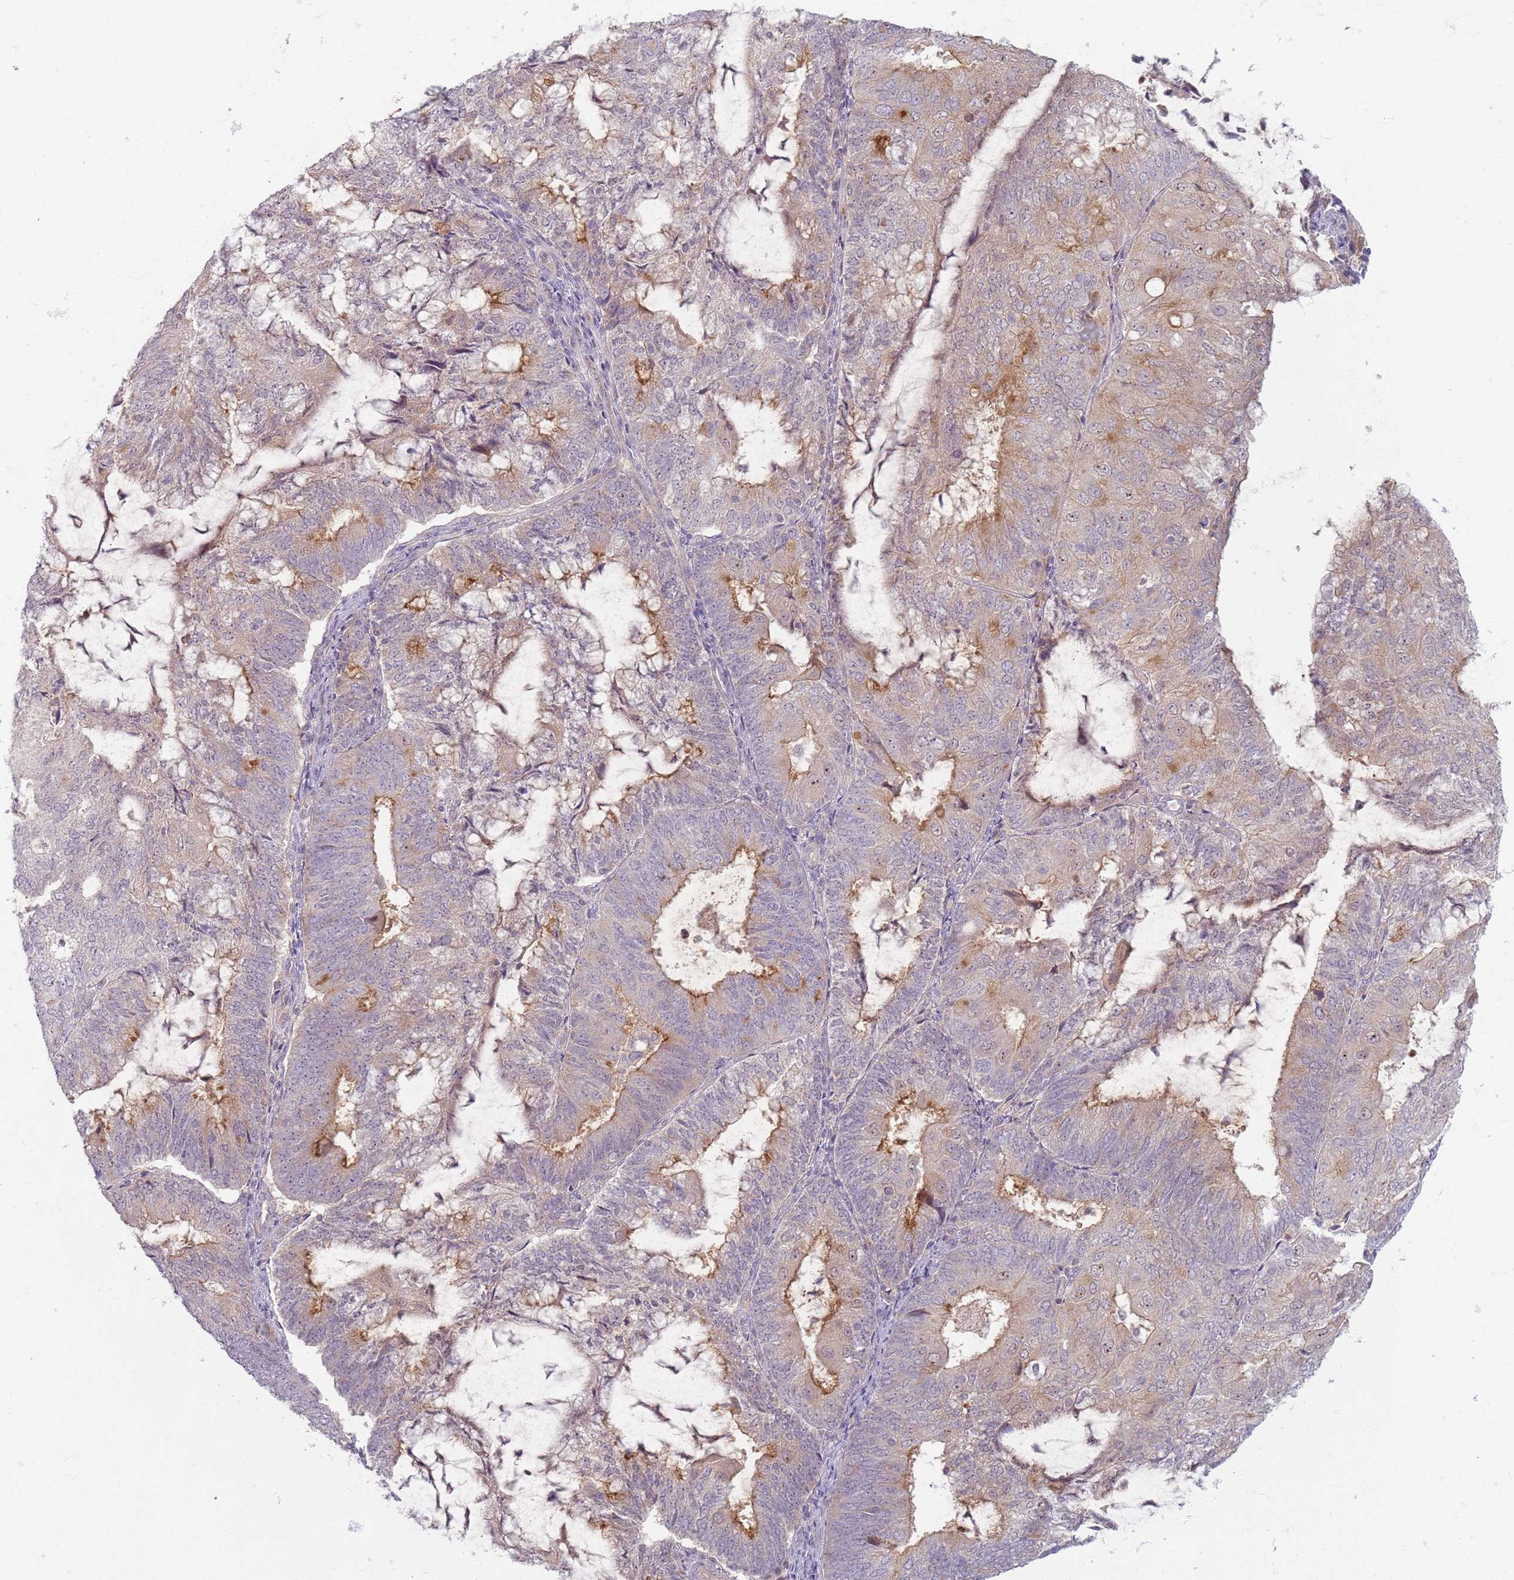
{"staining": {"intensity": "moderate", "quantity": "<25%", "location": "cytoplasmic/membranous"}, "tissue": "endometrial cancer", "cell_type": "Tumor cells", "image_type": "cancer", "snomed": [{"axis": "morphology", "description": "Adenocarcinoma, NOS"}, {"axis": "topography", "description": "Endometrium"}], "caption": "This micrograph reveals adenocarcinoma (endometrial) stained with immunohistochemistry (IHC) to label a protein in brown. The cytoplasmic/membranous of tumor cells show moderate positivity for the protein. Nuclei are counter-stained blue.", "gene": "ZDHHC2", "patient": {"sex": "female", "age": 81}}